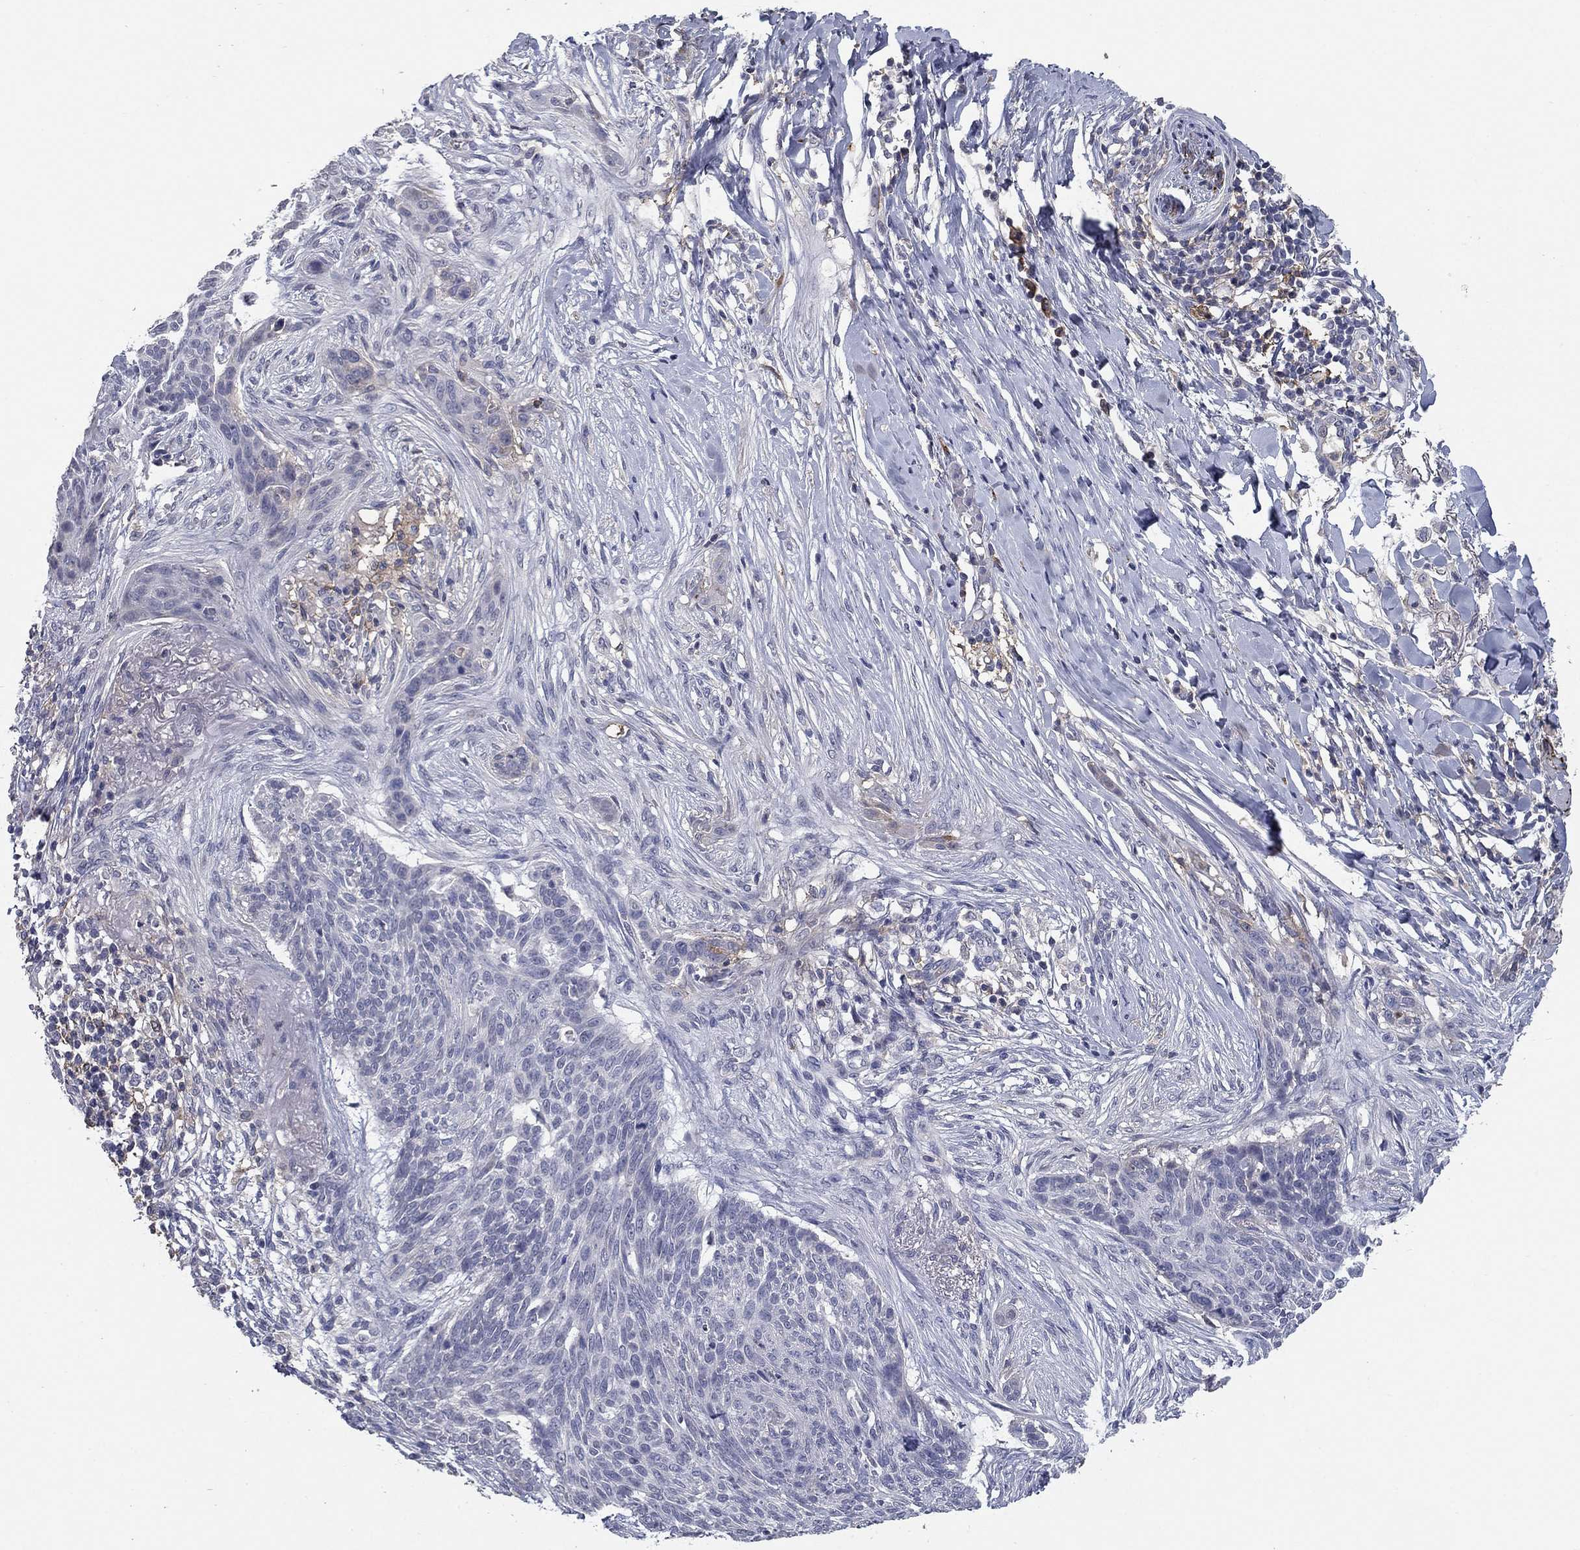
{"staining": {"intensity": "negative", "quantity": "none", "location": "none"}, "tissue": "skin cancer", "cell_type": "Tumor cells", "image_type": "cancer", "snomed": [{"axis": "morphology", "description": "Normal tissue, NOS"}, {"axis": "morphology", "description": "Basal cell carcinoma"}, {"axis": "topography", "description": "Skin"}], "caption": "This is an immunohistochemistry image of skin cancer (basal cell carcinoma). There is no expression in tumor cells.", "gene": "CD274", "patient": {"sex": "male", "age": 84}}